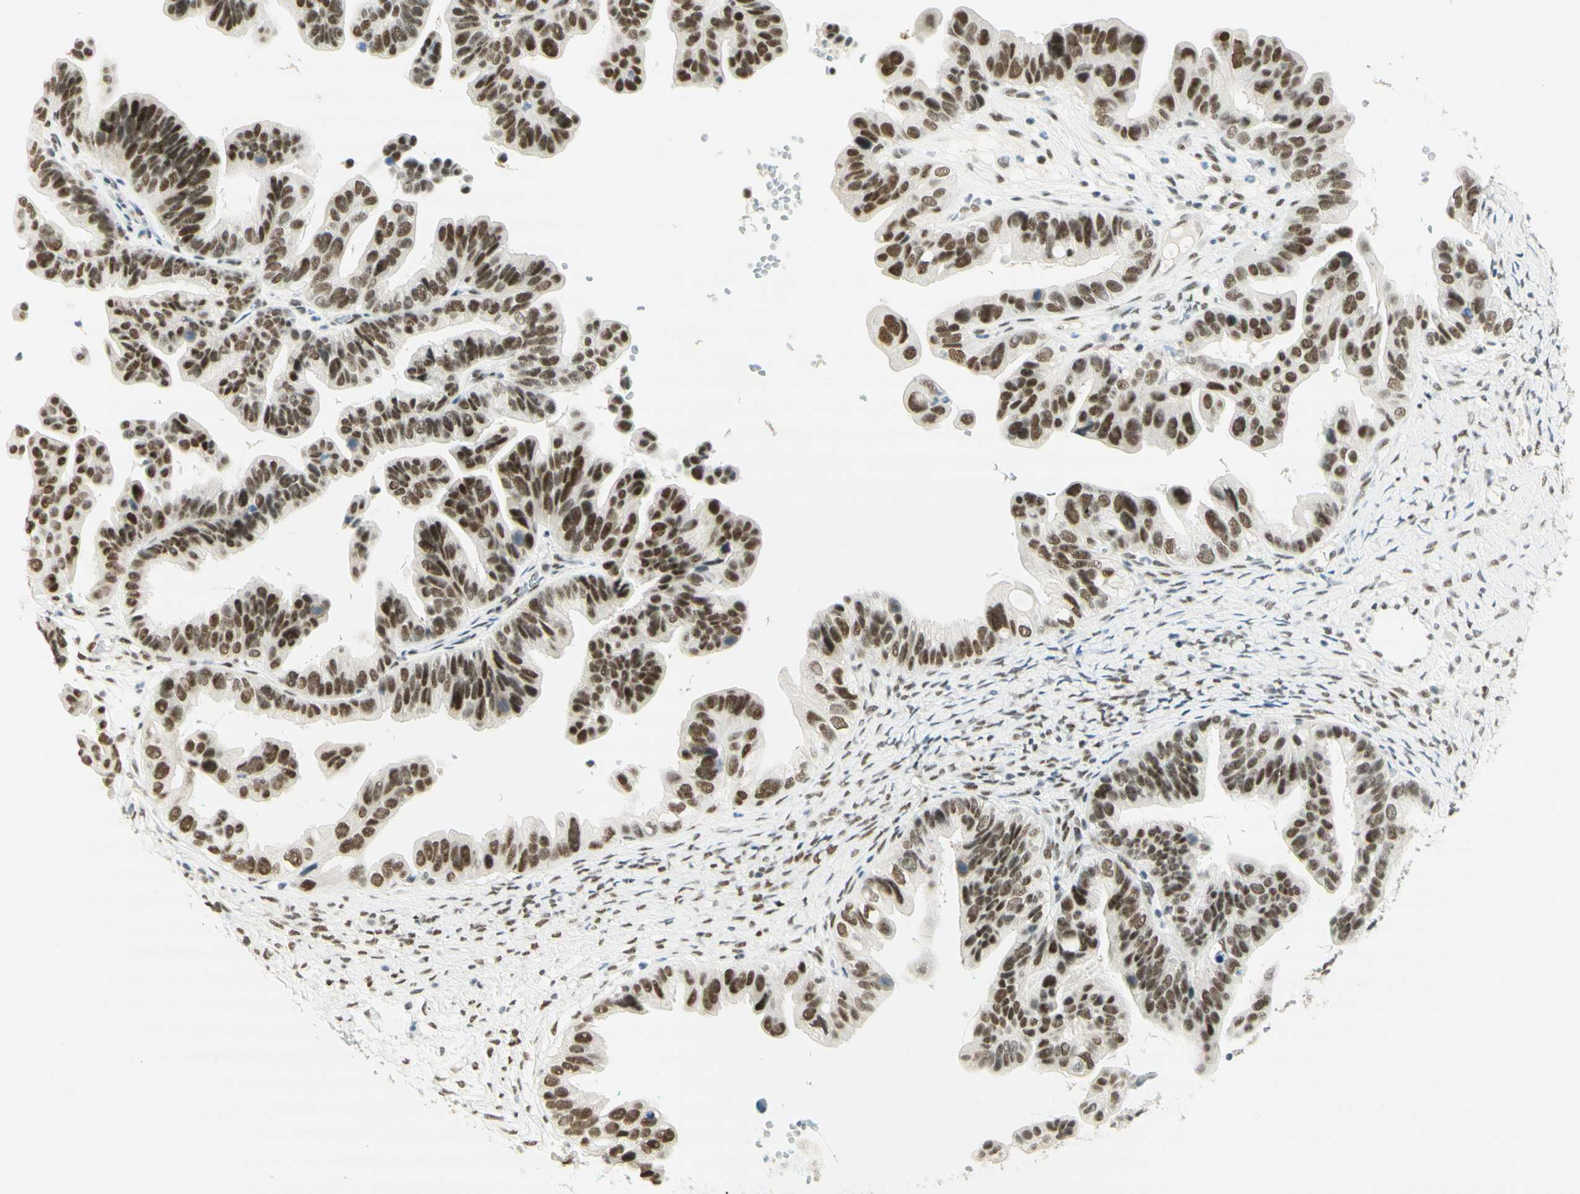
{"staining": {"intensity": "weak", "quantity": ">75%", "location": "nuclear"}, "tissue": "ovarian cancer", "cell_type": "Tumor cells", "image_type": "cancer", "snomed": [{"axis": "morphology", "description": "Cystadenocarcinoma, serous, NOS"}, {"axis": "topography", "description": "Ovary"}], "caption": "Tumor cells reveal weak nuclear expression in approximately >75% of cells in ovarian serous cystadenocarcinoma.", "gene": "PMS2", "patient": {"sex": "female", "age": 56}}